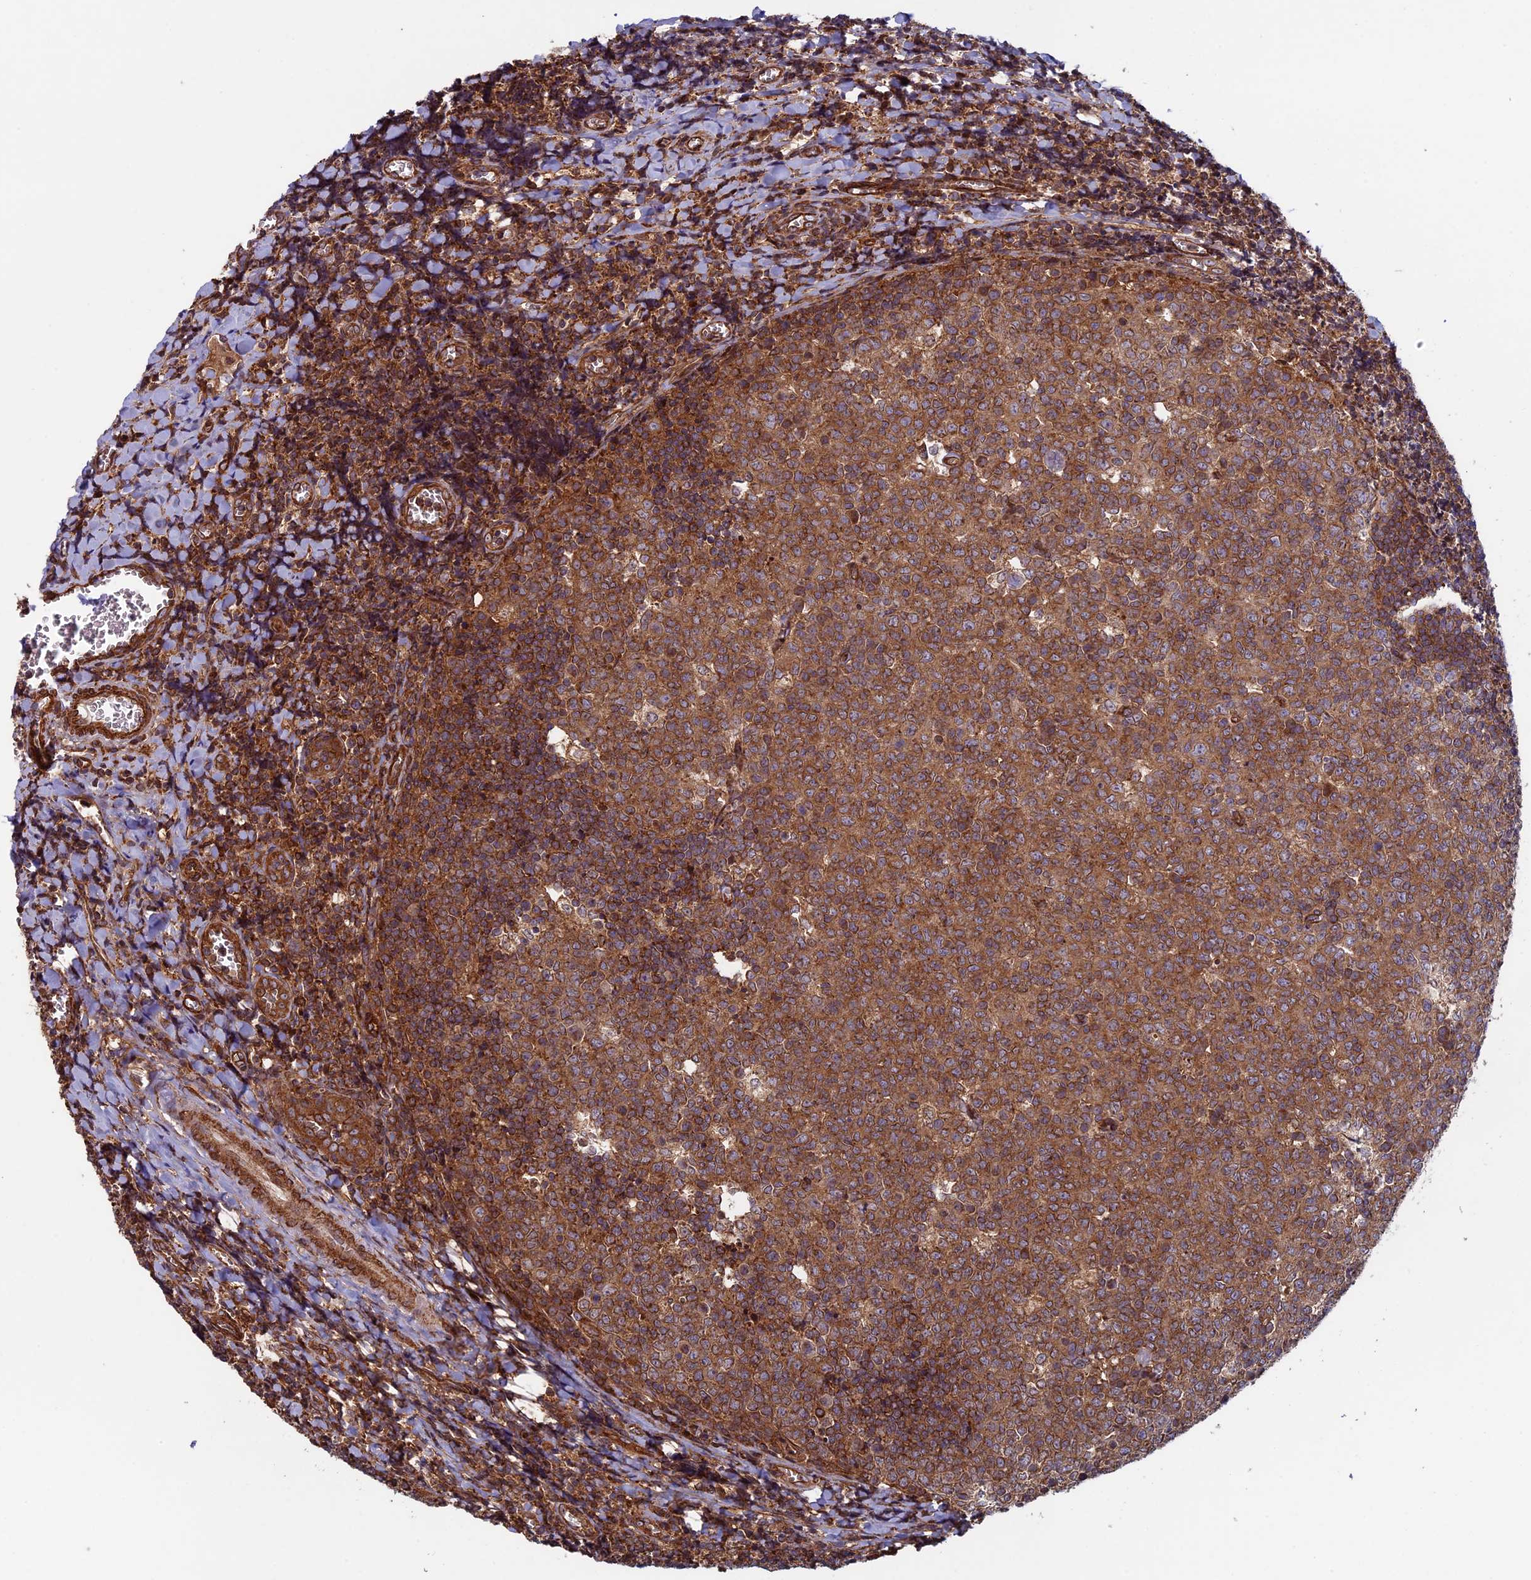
{"staining": {"intensity": "moderate", "quantity": ">75%", "location": "cytoplasmic/membranous"}, "tissue": "tonsil", "cell_type": "Germinal center cells", "image_type": "normal", "snomed": [{"axis": "morphology", "description": "Normal tissue, NOS"}, {"axis": "topography", "description": "Tonsil"}], "caption": "Tonsil stained for a protein (brown) reveals moderate cytoplasmic/membranous positive positivity in about >75% of germinal center cells.", "gene": "CCDC8", "patient": {"sex": "male", "age": 27}}